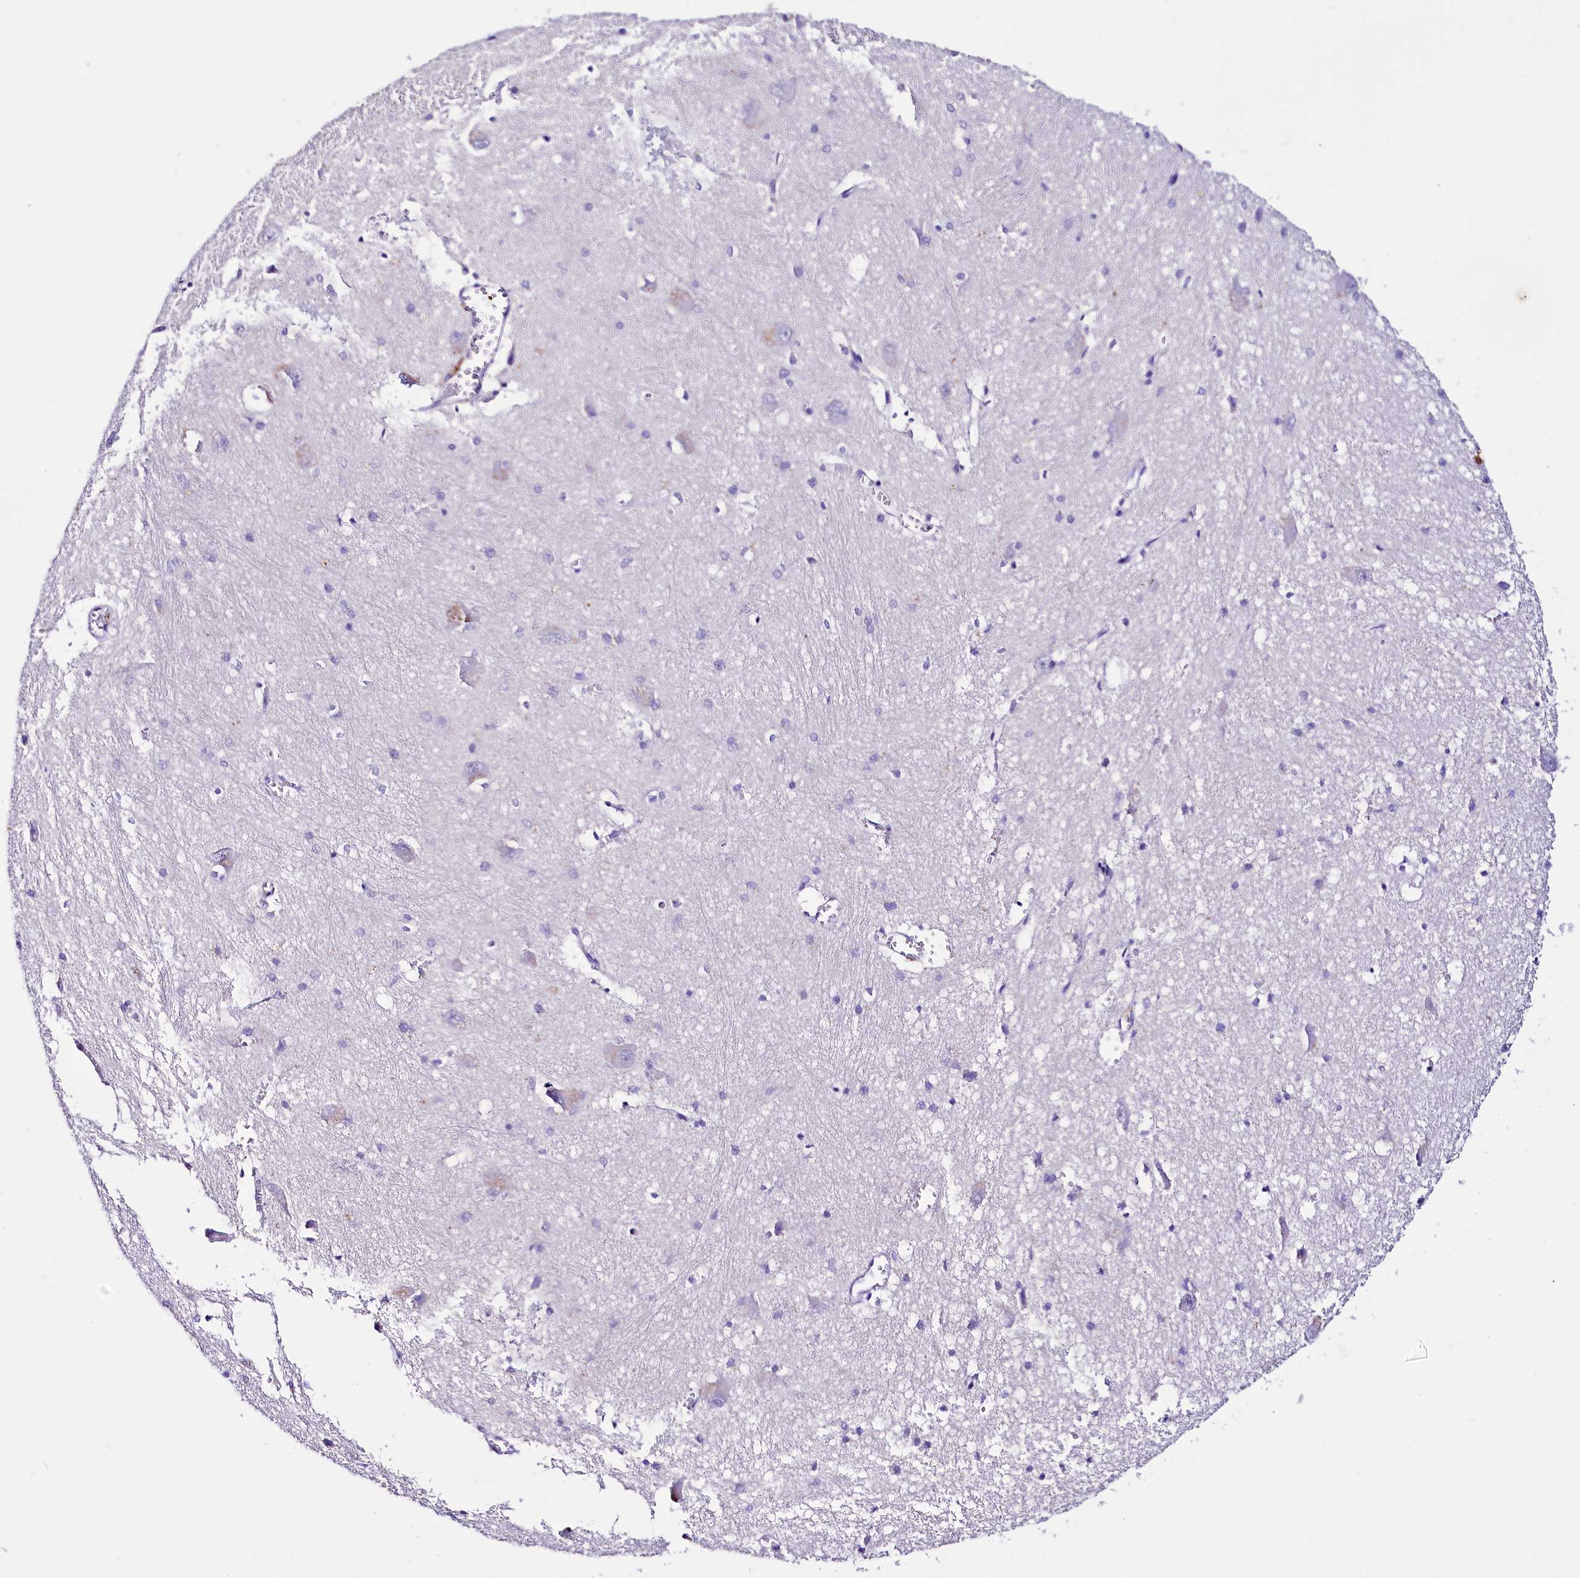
{"staining": {"intensity": "negative", "quantity": "none", "location": "none"}, "tissue": "caudate", "cell_type": "Glial cells", "image_type": "normal", "snomed": [{"axis": "morphology", "description": "Normal tissue, NOS"}, {"axis": "topography", "description": "Lateral ventricle wall"}], "caption": "An image of caudate stained for a protein exhibits no brown staining in glial cells. (Stains: DAB immunohistochemistry (IHC) with hematoxylin counter stain, Microscopy: brightfield microscopy at high magnification).", "gene": "A2ML1", "patient": {"sex": "male", "age": 37}}